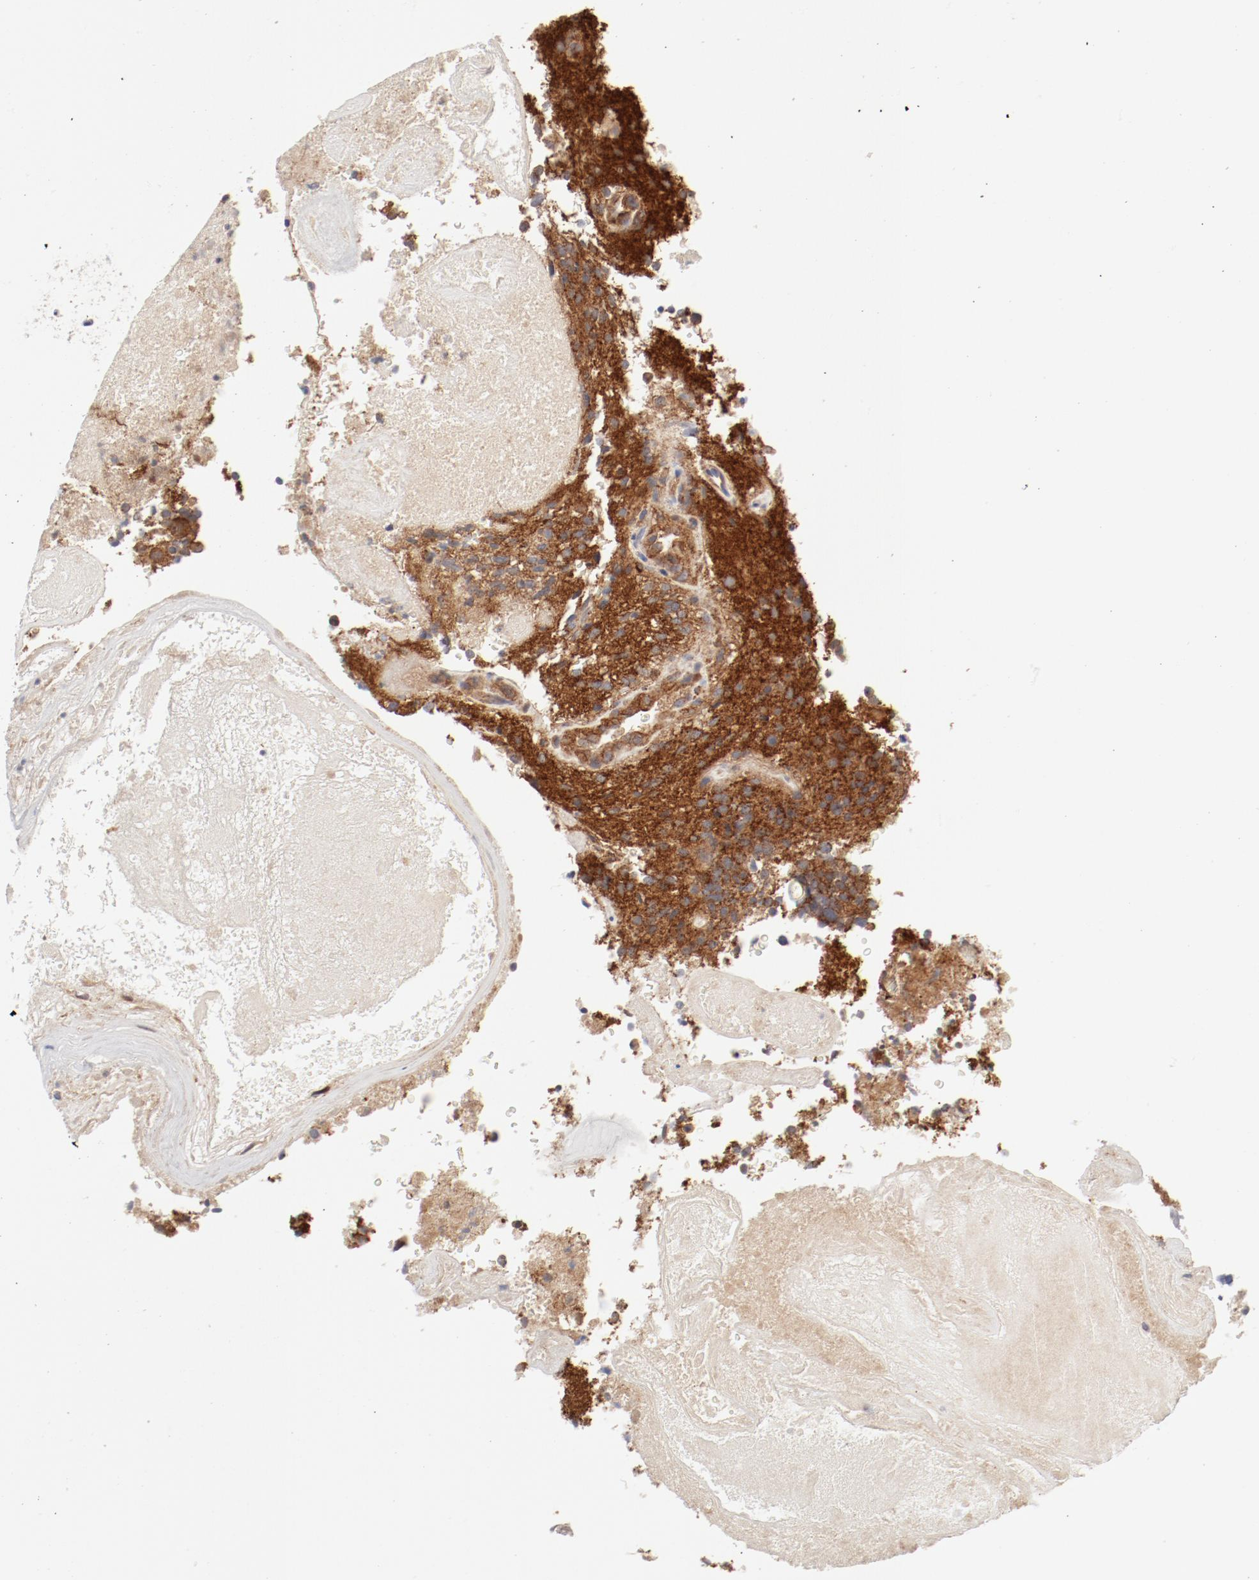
{"staining": {"intensity": "strong", "quantity": ">75%", "location": "cytoplasmic/membranous"}, "tissue": "glioma", "cell_type": "Tumor cells", "image_type": "cancer", "snomed": [{"axis": "morphology", "description": "Normal tissue, NOS"}, {"axis": "morphology", "description": "Glioma, malignant, High grade"}, {"axis": "topography", "description": "Cerebral cortex"}], "caption": "Brown immunohistochemical staining in human glioma displays strong cytoplasmic/membranous staining in about >75% of tumor cells.", "gene": "AP2A1", "patient": {"sex": "male", "age": 75}}